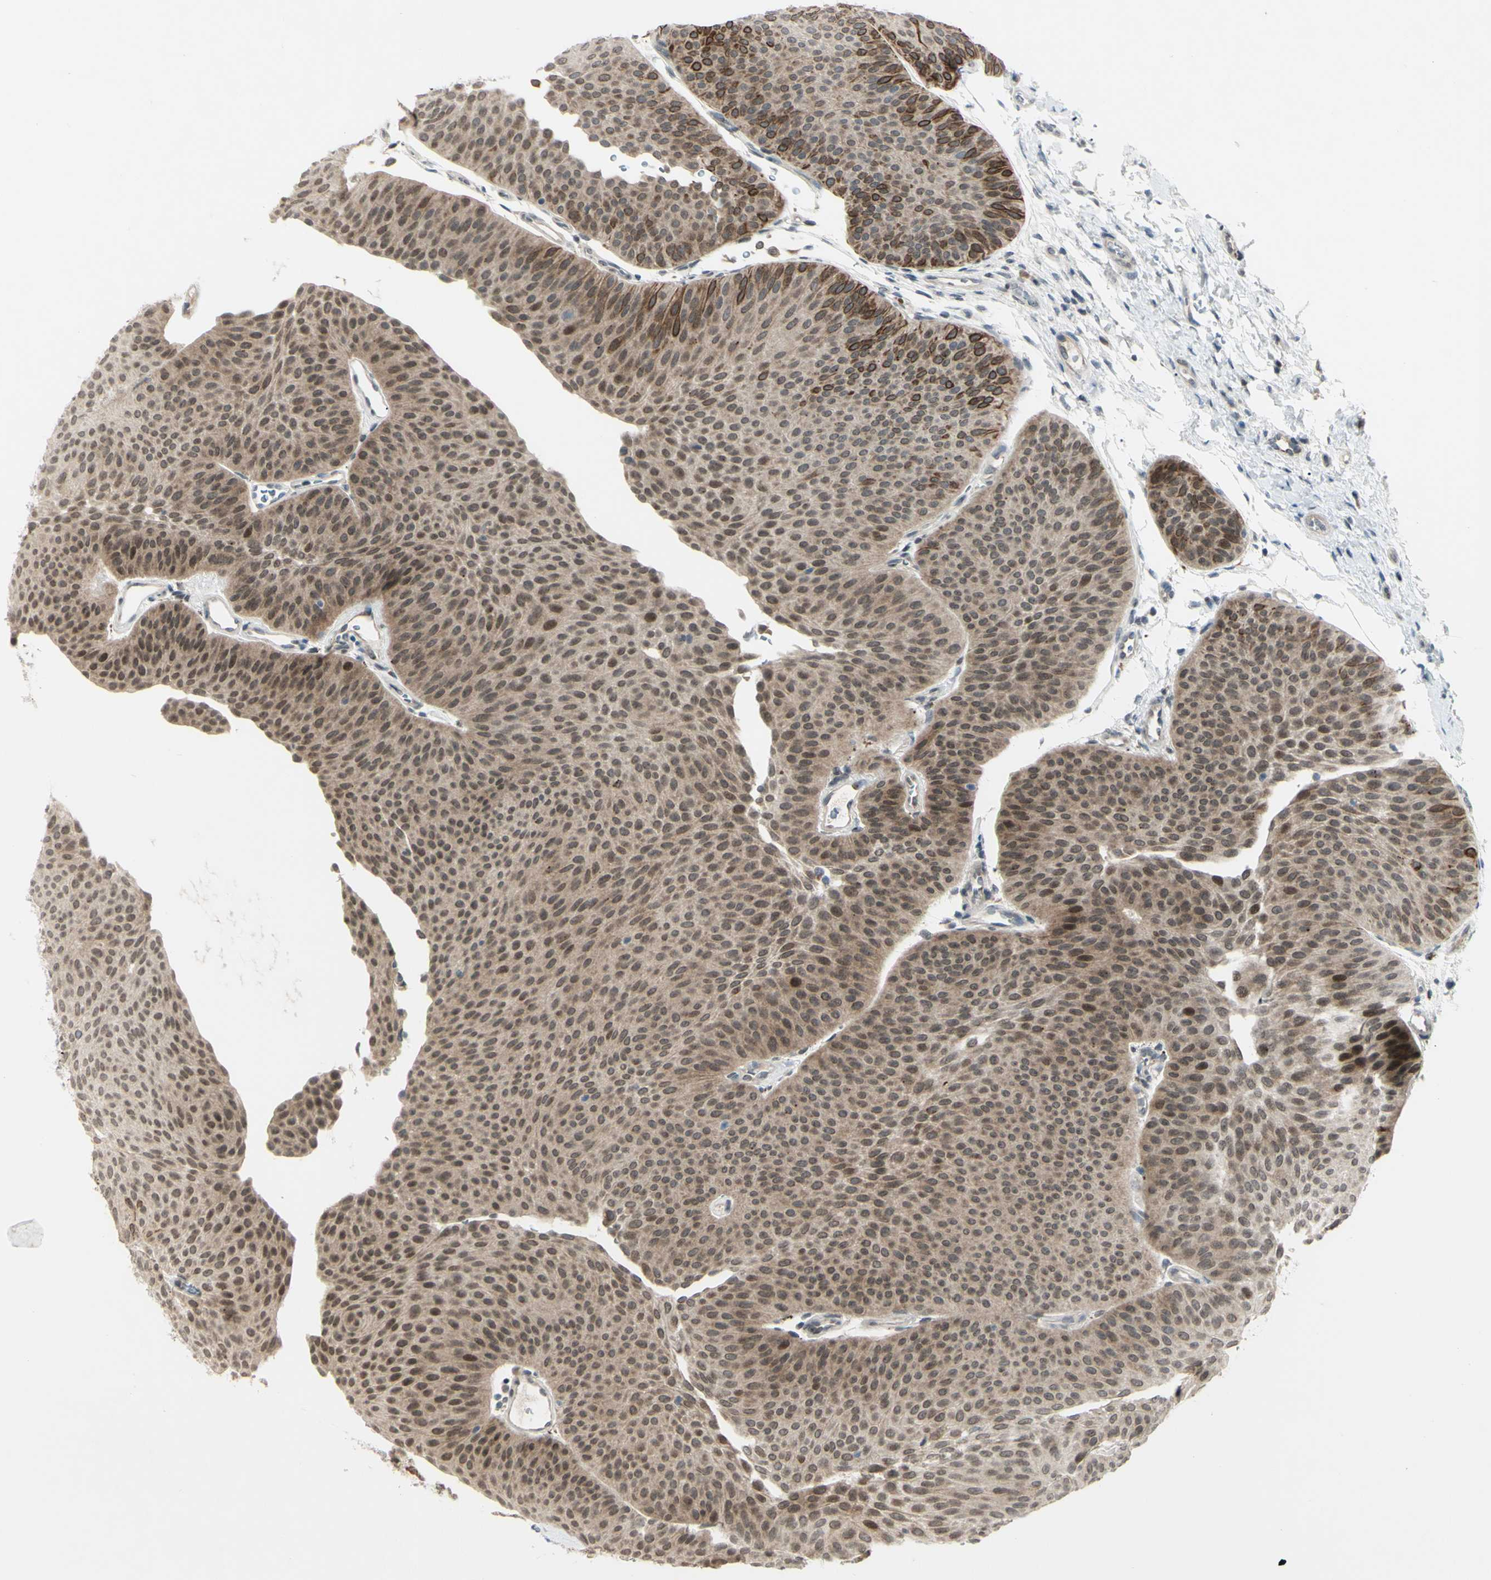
{"staining": {"intensity": "moderate", "quantity": "25%-75%", "location": "cytoplasmic/membranous,nuclear"}, "tissue": "urothelial cancer", "cell_type": "Tumor cells", "image_type": "cancer", "snomed": [{"axis": "morphology", "description": "Urothelial carcinoma, Low grade"}, {"axis": "topography", "description": "Urinary bladder"}], "caption": "Urothelial cancer stained with DAB immunohistochemistry (IHC) displays medium levels of moderate cytoplasmic/membranous and nuclear positivity in approximately 25%-75% of tumor cells.", "gene": "FGFR2", "patient": {"sex": "female", "age": 60}}